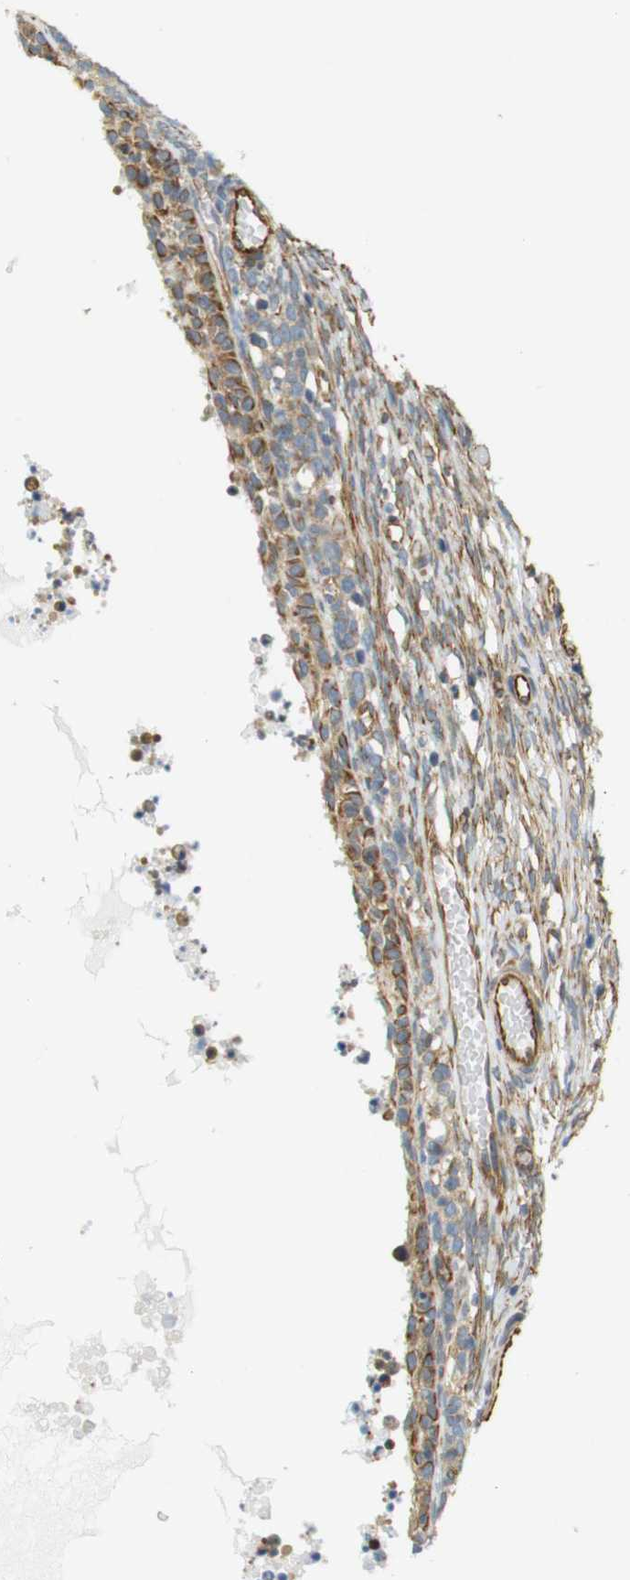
{"staining": {"intensity": "moderate", "quantity": ">75%", "location": "cytoplasmic/membranous"}, "tissue": "ovary", "cell_type": "Ovarian stroma cells", "image_type": "normal", "snomed": [{"axis": "morphology", "description": "Normal tissue, NOS"}, {"axis": "topography", "description": "Ovary"}], "caption": "Ovarian stroma cells show medium levels of moderate cytoplasmic/membranous staining in approximately >75% of cells in normal human ovary.", "gene": "CYTH3", "patient": {"sex": "female", "age": 35}}